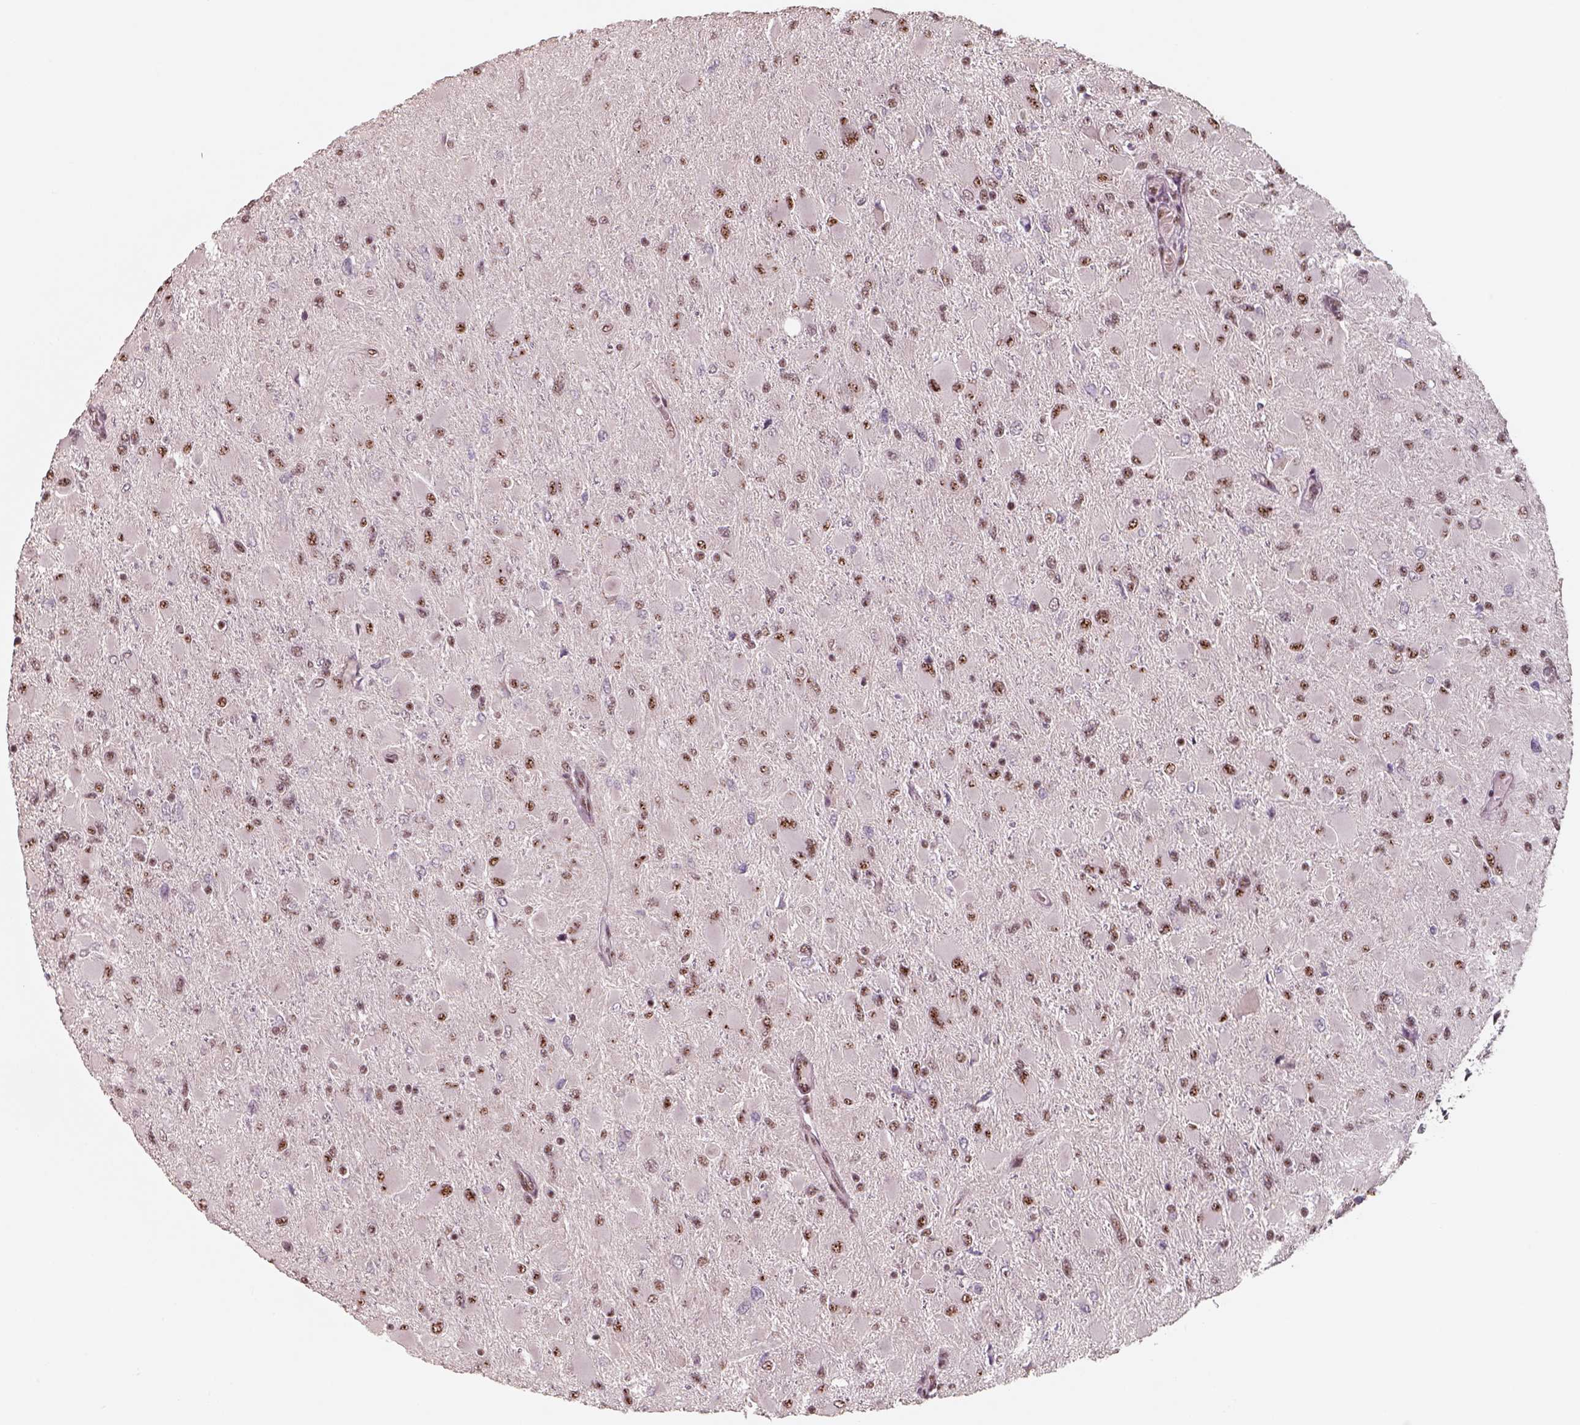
{"staining": {"intensity": "moderate", "quantity": ">75%", "location": "nuclear"}, "tissue": "glioma", "cell_type": "Tumor cells", "image_type": "cancer", "snomed": [{"axis": "morphology", "description": "Glioma, malignant, High grade"}, {"axis": "topography", "description": "Cerebral cortex"}], "caption": "Immunohistochemistry (IHC) image of human malignant high-grade glioma stained for a protein (brown), which exhibits medium levels of moderate nuclear staining in about >75% of tumor cells.", "gene": "ATXN7L3", "patient": {"sex": "female", "age": 36}}